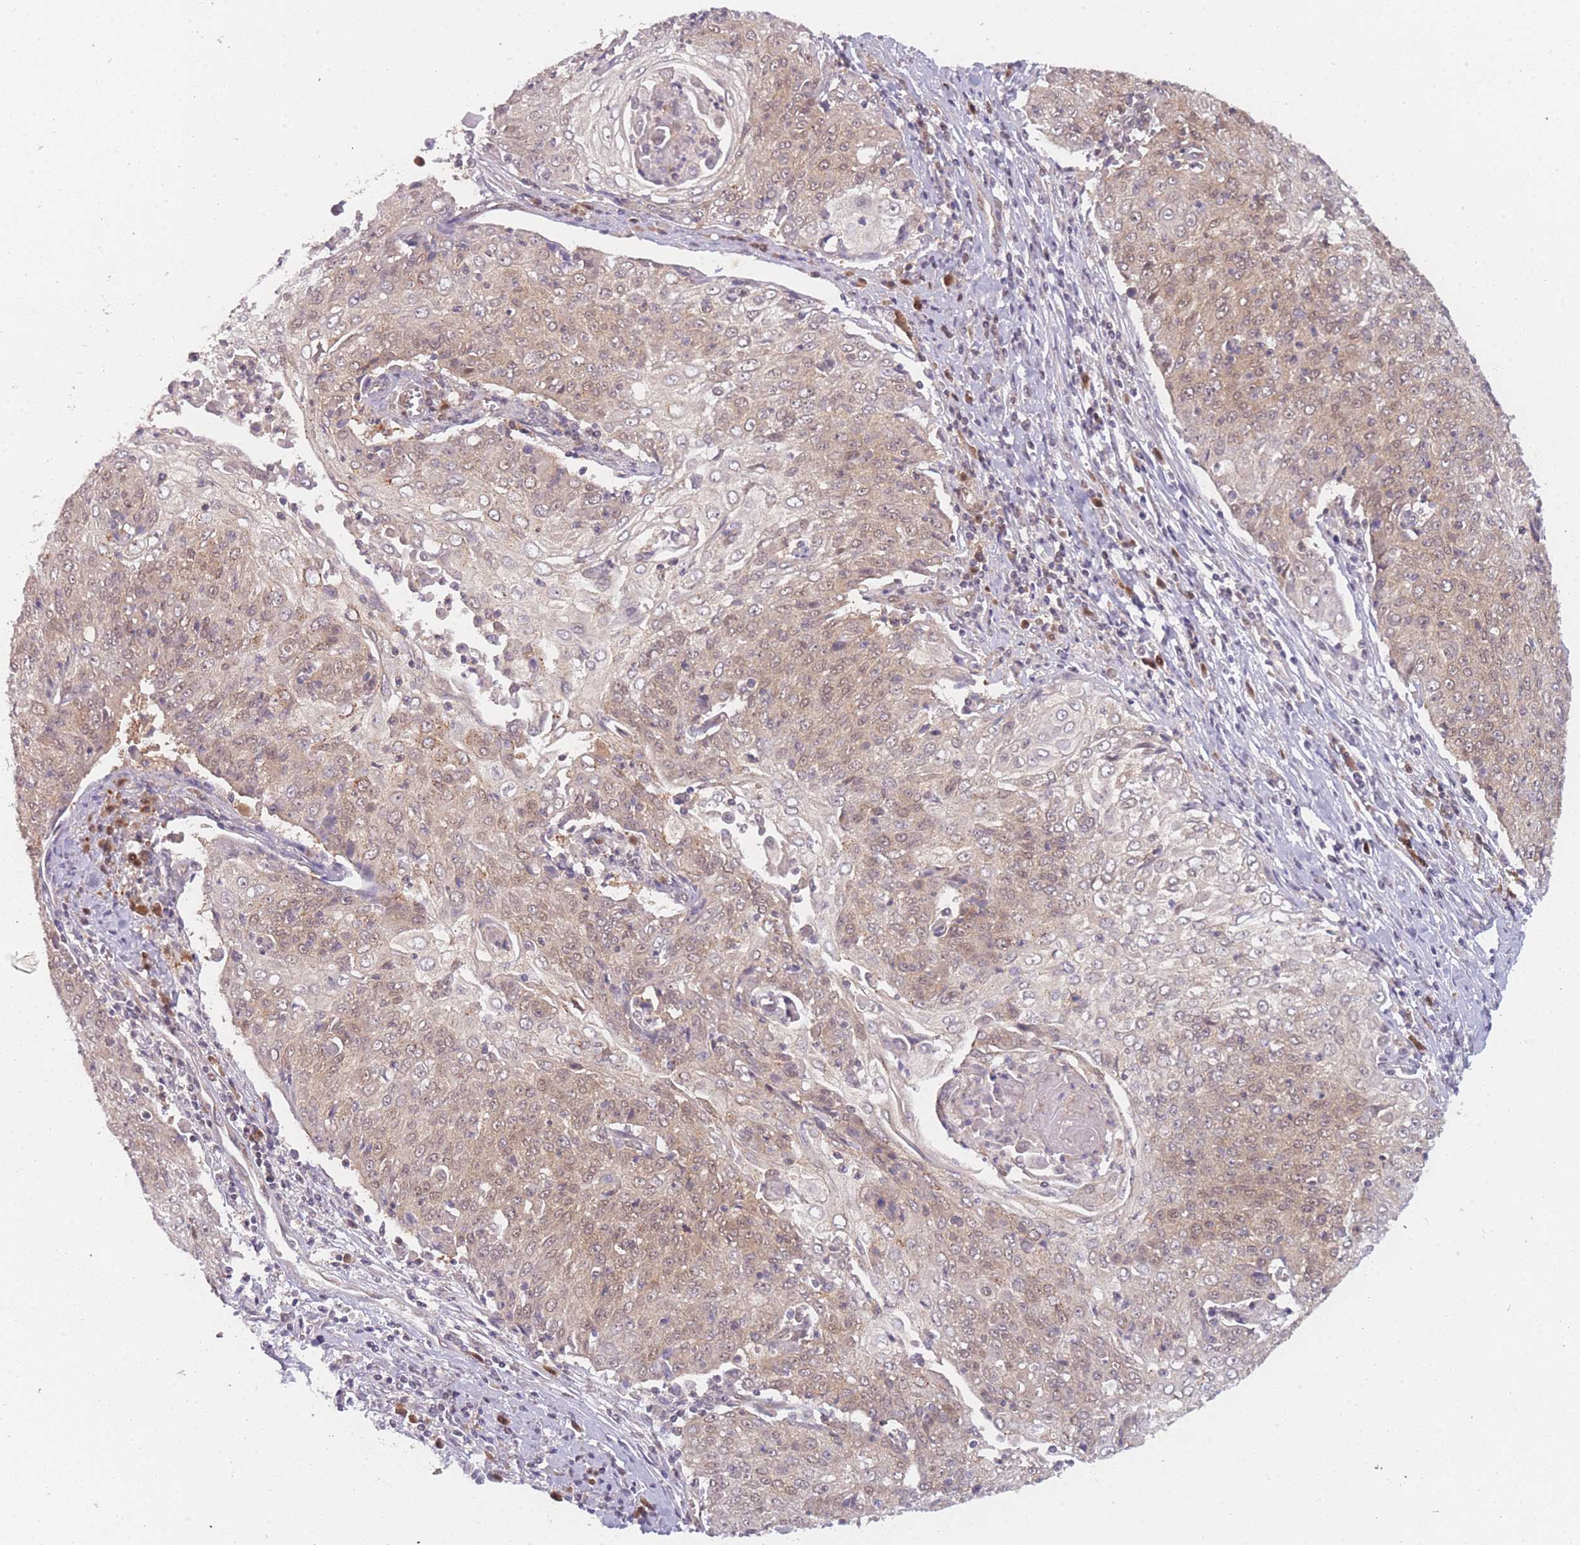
{"staining": {"intensity": "weak", "quantity": "25%-75%", "location": "cytoplasmic/membranous,nuclear"}, "tissue": "cervical cancer", "cell_type": "Tumor cells", "image_type": "cancer", "snomed": [{"axis": "morphology", "description": "Squamous cell carcinoma, NOS"}, {"axis": "topography", "description": "Cervix"}], "caption": "Cervical cancer was stained to show a protein in brown. There is low levels of weak cytoplasmic/membranous and nuclear staining in approximately 25%-75% of tumor cells. The staining was performed using DAB (3,3'-diaminobenzidine) to visualize the protein expression in brown, while the nuclei were stained in blue with hematoxylin (Magnification: 20x).", "gene": "MRI1", "patient": {"sex": "female", "age": 48}}